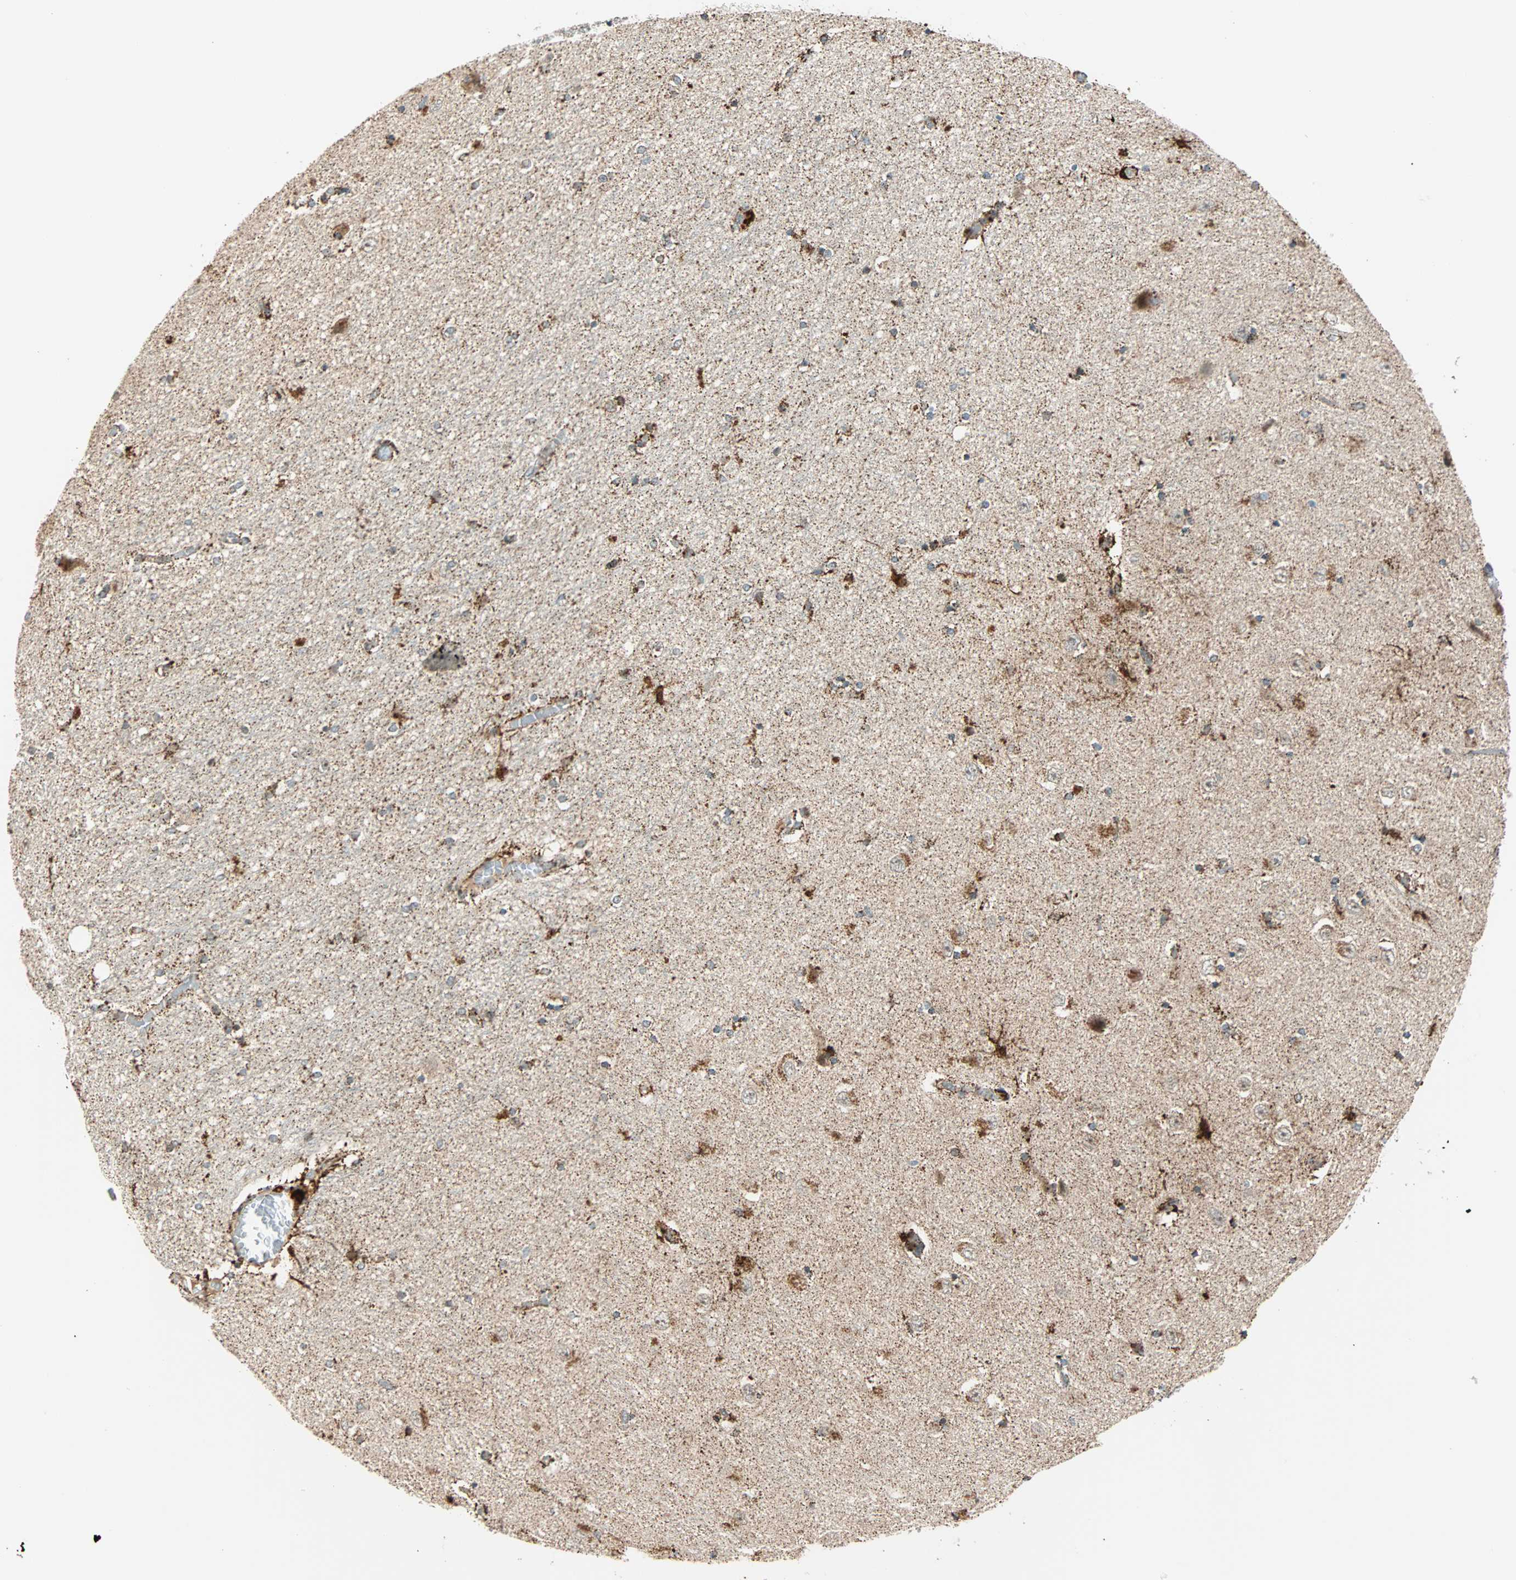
{"staining": {"intensity": "moderate", "quantity": "<25%", "location": "cytoplasmic/membranous"}, "tissue": "hippocampus", "cell_type": "Glial cells", "image_type": "normal", "snomed": [{"axis": "morphology", "description": "Normal tissue, NOS"}, {"axis": "topography", "description": "Hippocampus"}], "caption": "Hippocampus stained for a protein (brown) reveals moderate cytoplasmic/membranous positive positivity in approximately <25% of glial cells.", "gene": "SPRY4", "patient": {"sex": "female", "age": 54}}